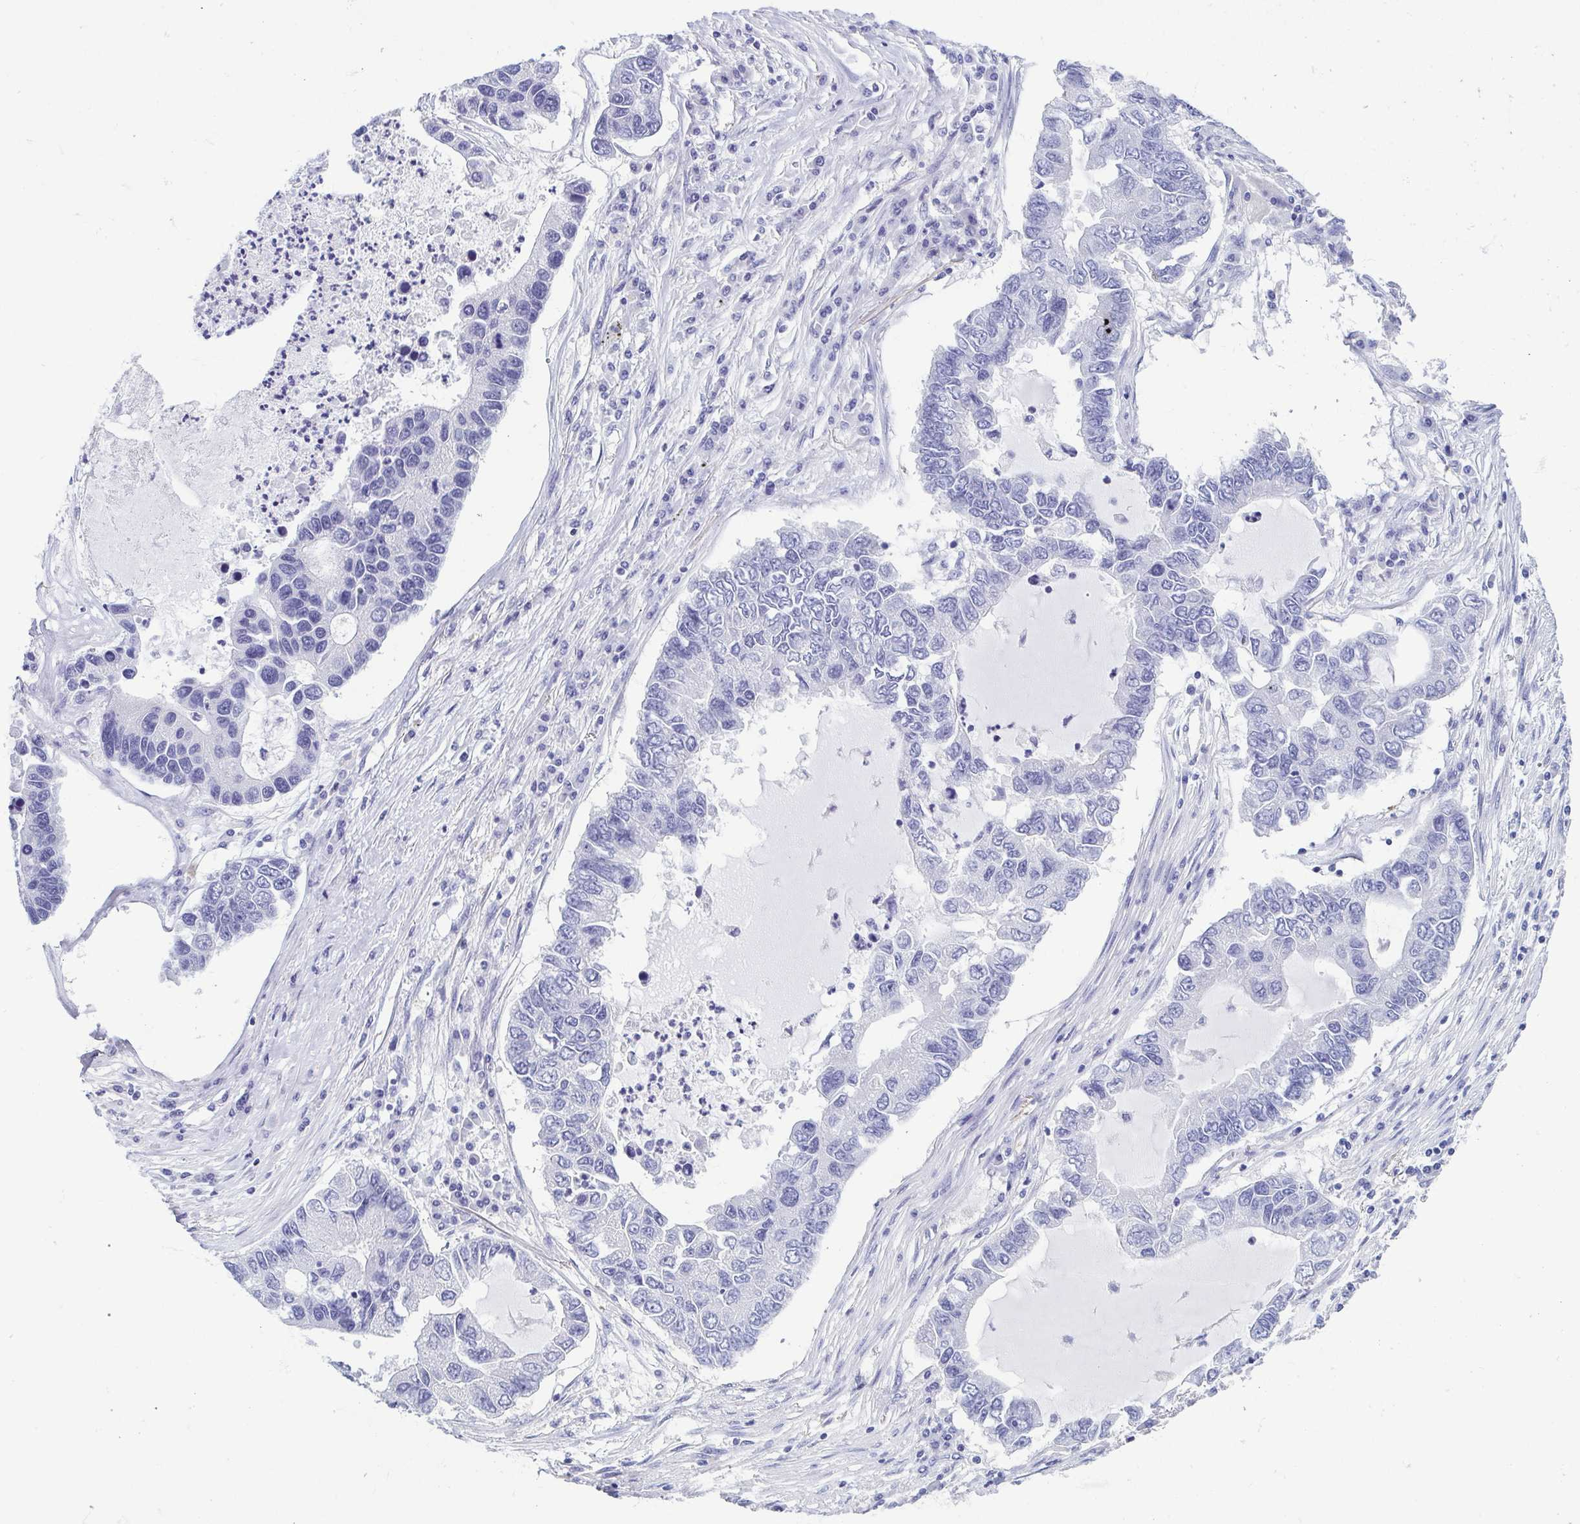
{"staining": {"intensity": "negative", "quantity": "none", "location": "none"}, "tissue": "lung cancer", "cell_type": "Tumor cells", "image_type": "cancer", "snomed": [{"axis": "morphology", "description": "Adenocarcinoma, NOS"}, {"axis": "topography", "description": "Bronchus"}, {"axis": "topography", "description": "Lung"}], "caption": "Tumor cells show no significant protein staining in adenocarcinoma (lung).", "gene": "MORC4", "patient": {"sex": "female", "age": 51}}